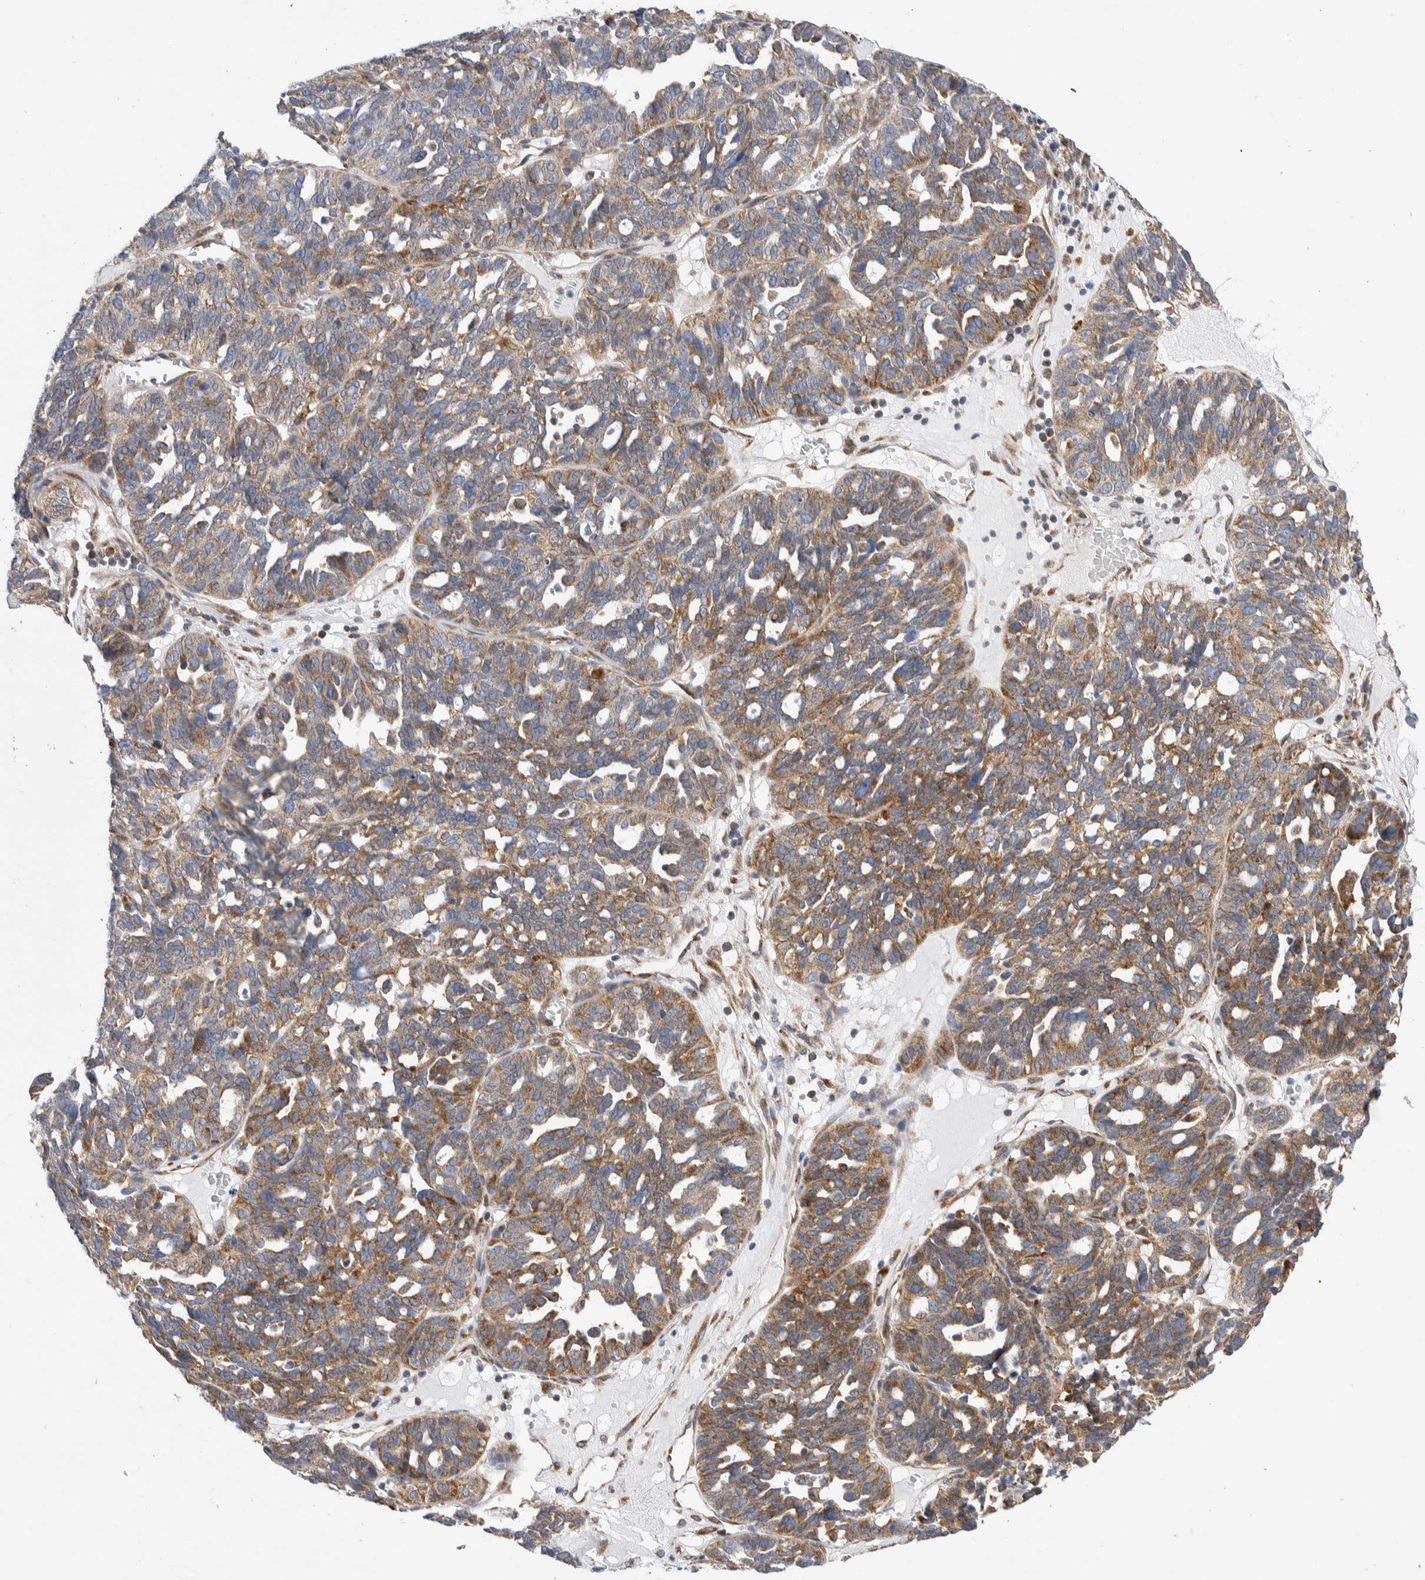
{"staining": {"intensity": "moderate", "quantity": ">75%", "location": "cytoplasmic/membranous"}, "tissue": "ovarian cancer", "cell_type": "Tumor cells", "image_type": "cancer", "snomed": [{"axis": "morphology", "description": "Cystadenocarcinoma, serous, NOS"}, {"axis": "topography", "description": "Ovary"}], "caption": "Human serous cystadenocarcinoma (ovarian) stained for a protein (brown) displays moderate cytoplasmic/membranous positive expression in approximately >75% of tumor cells.", "gene": "RACK1", "patient": {"sex": "female", "age": 59}}